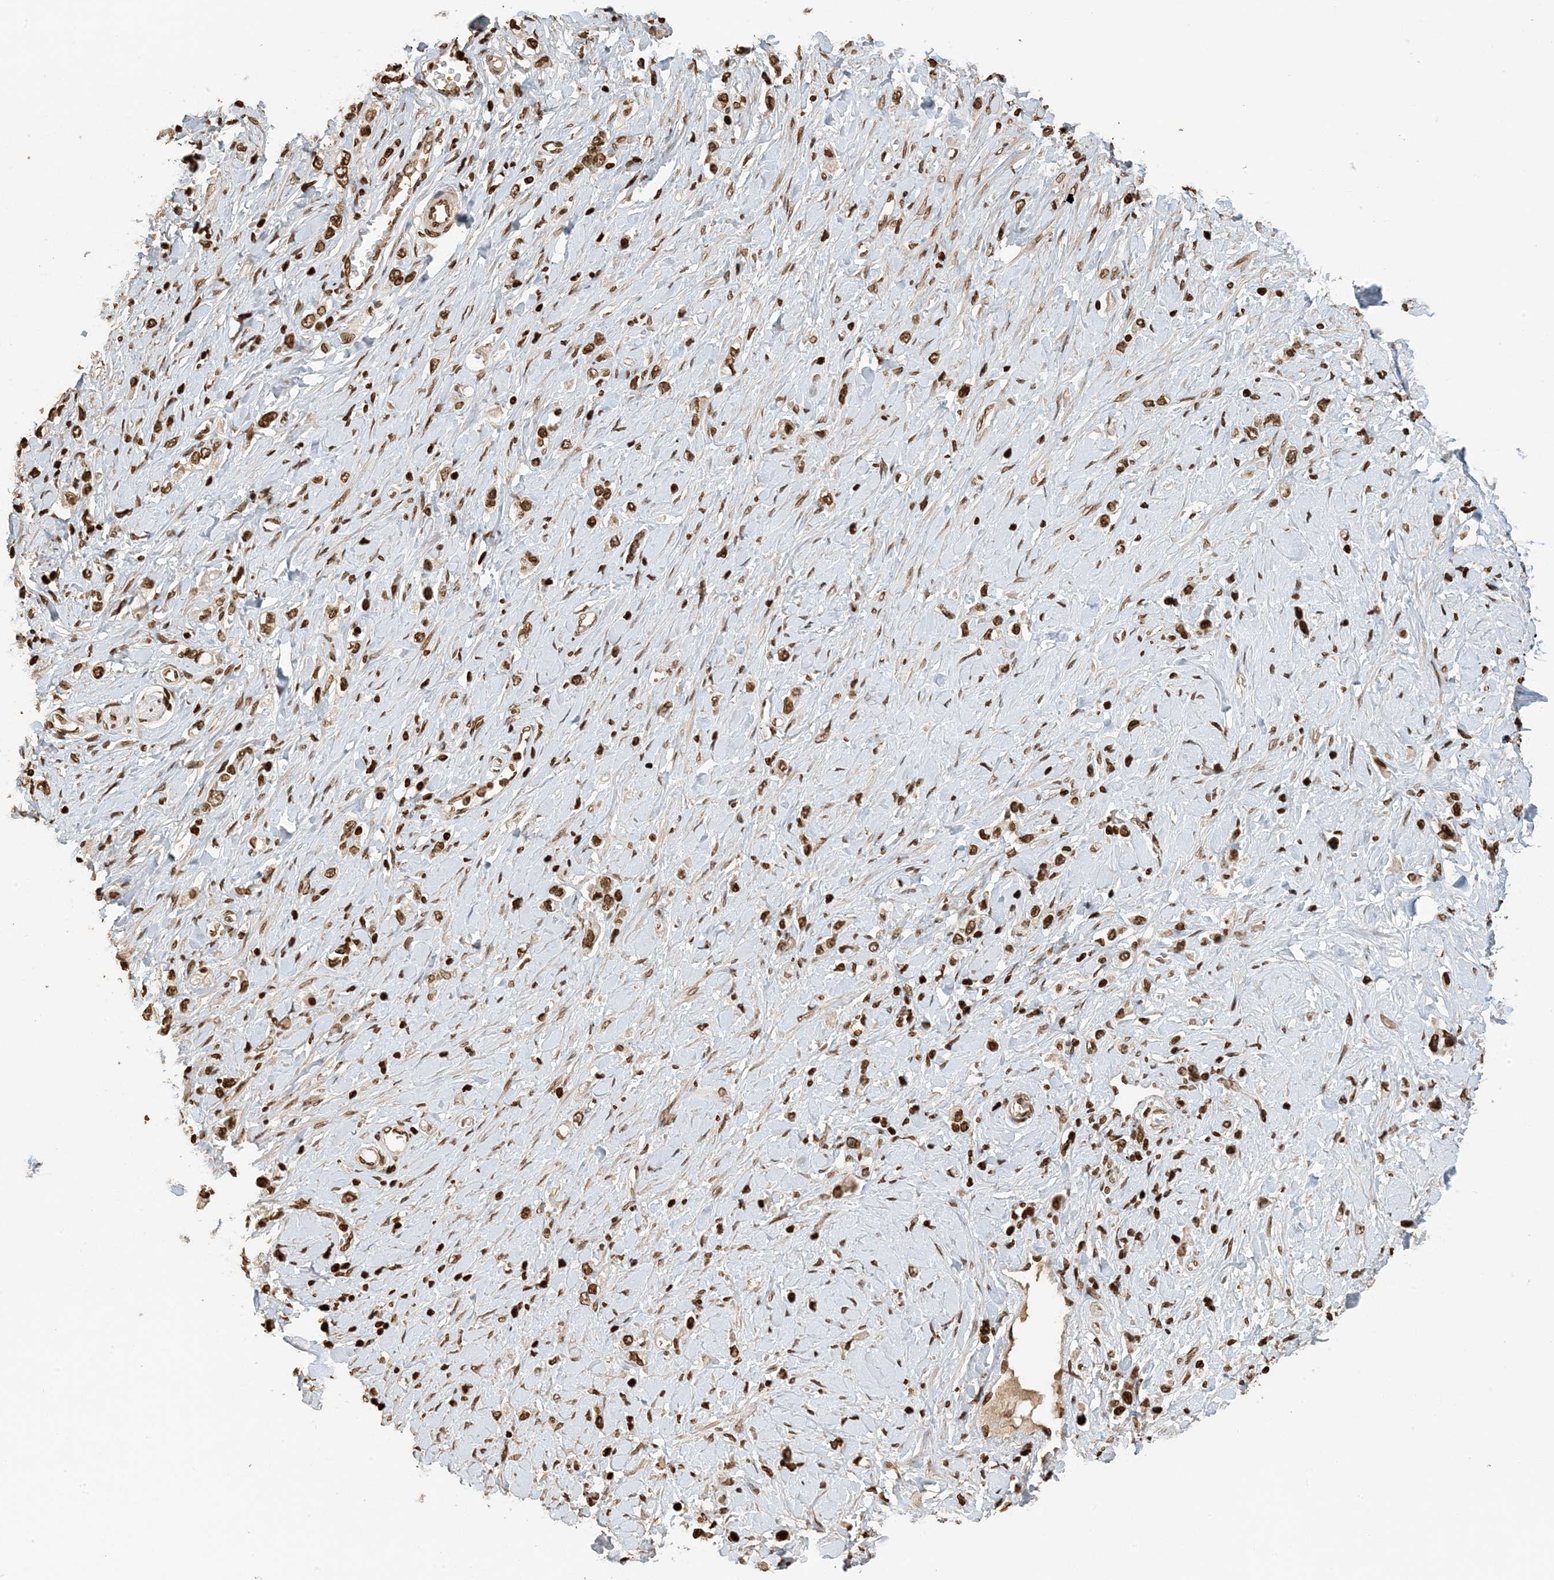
{"staining": {"intensity": "moderate", "quantity": ">75%", "location": "nuclear"}, "tissue": "stomach cancer", "cell_type": "Tumor cells", "image_type": "cancer", "snomed": [{"axis": "morphology", "description": "Normal tissue, NOS"}, {"axis": "morphology", "description": "Adenocarcinoma, NOS"}, {"axis": "topography", "description": "Stomach, upper"}, {"axis": "topography", "description": "Stomach"}], "caption": "The photomicrograph displays immunohistochemical staining of stomach cancer. There is moderate nuclear positivity is appreciated in about >75% of tumor cells.", "gene": "H3-3B", "patient": {"sex": "female", "age": 65}}